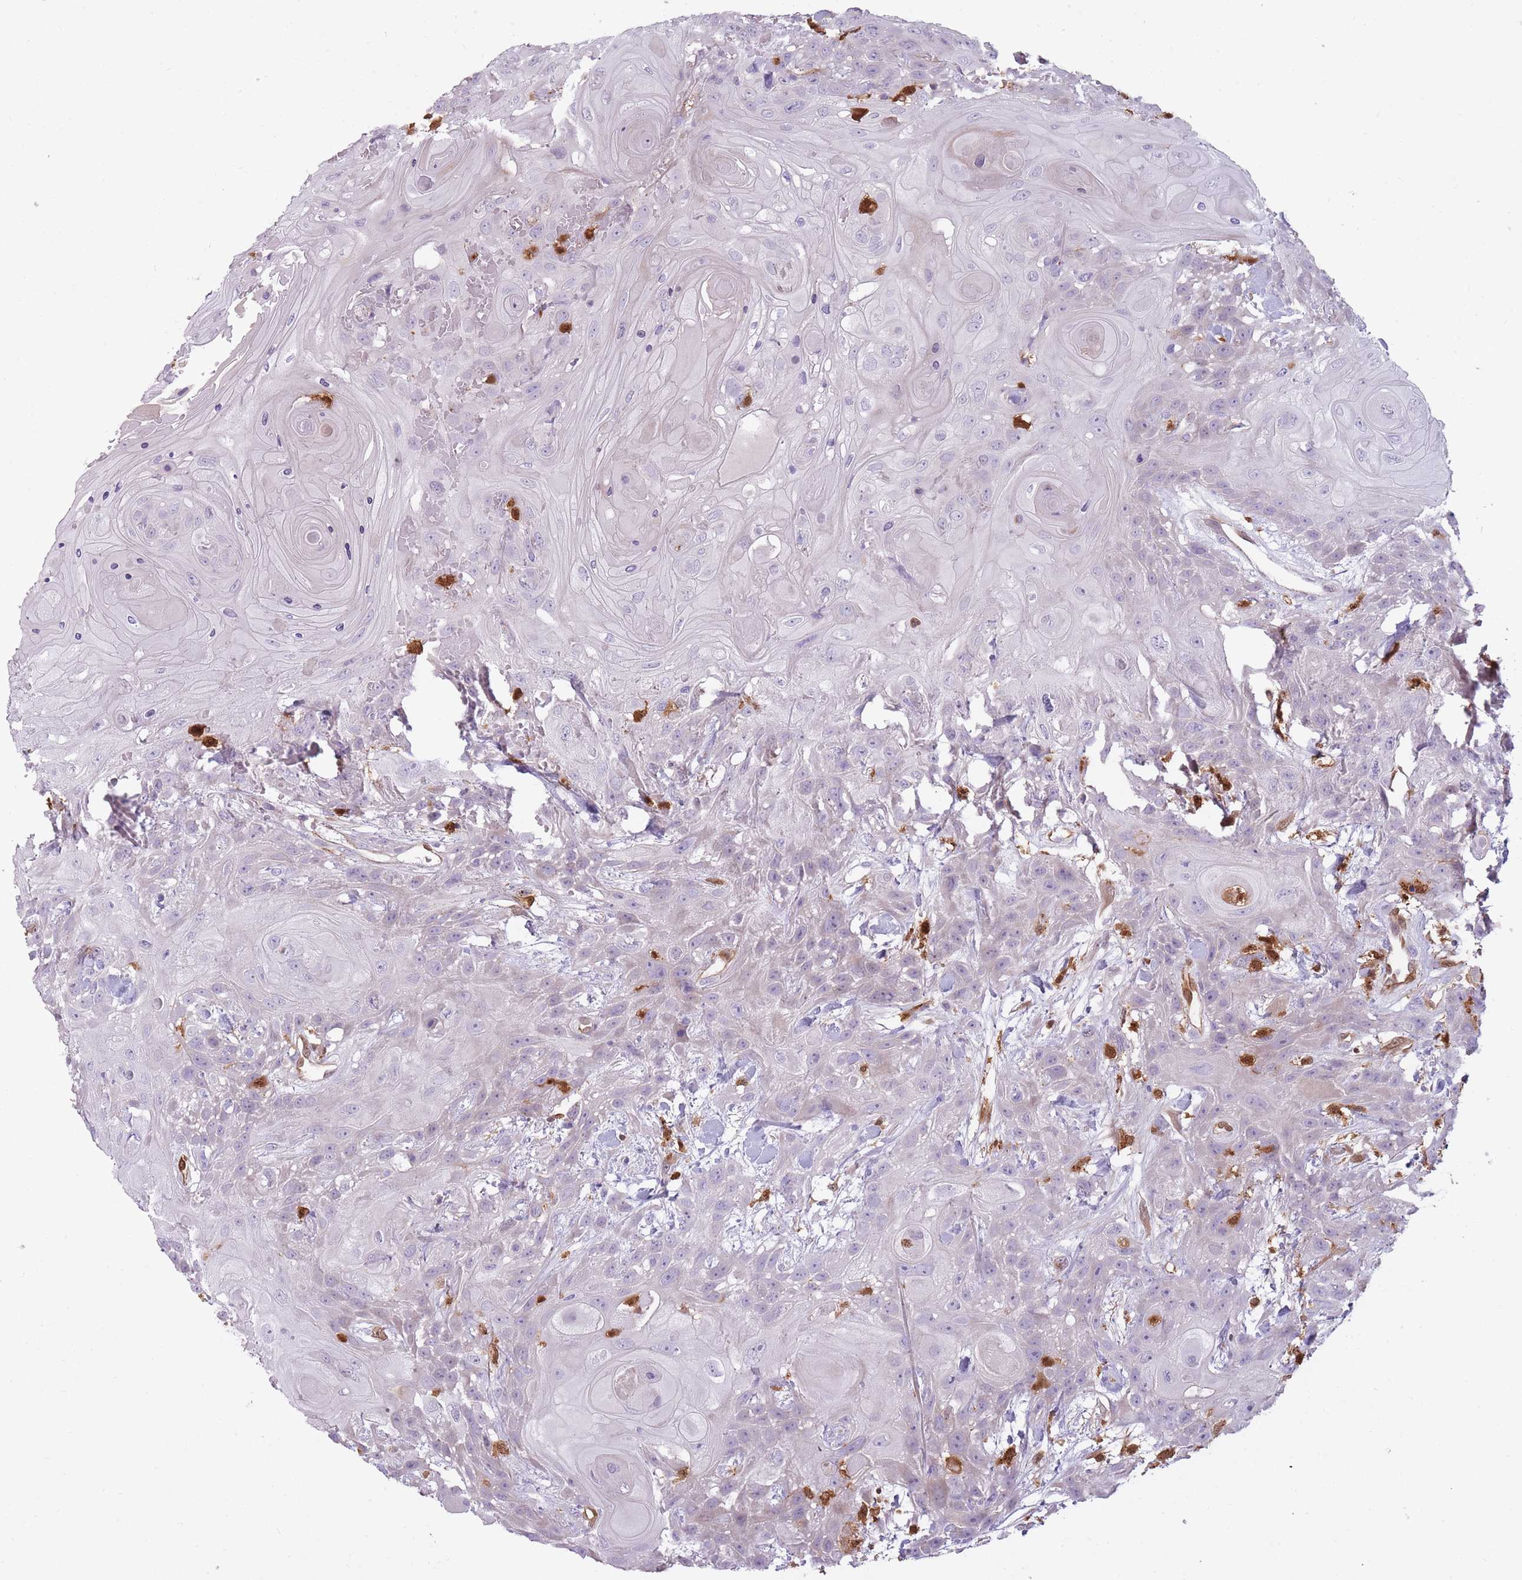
{"staining": {"intensity": "weak", "quantity": "<25%", "location": "cytoplasmic/membranous"}, "tissue": "head and neck cancer", "cell_type": "Tumor cells", "image_type": "cancer", "snomed": [{"axis": "morphology", "description": "Squamous cell carcinoma, NOS"}, {"axis": "topography", "description": "Head-Neck"}], "caption": "This is a histopathology image of immunohistochemistry staining of head and neck cancer (squamous cell carcinoma), which shows no staining in tumor cells.", "gene": "LGALS9", "patient": {"sex": "female", "age": 43}}